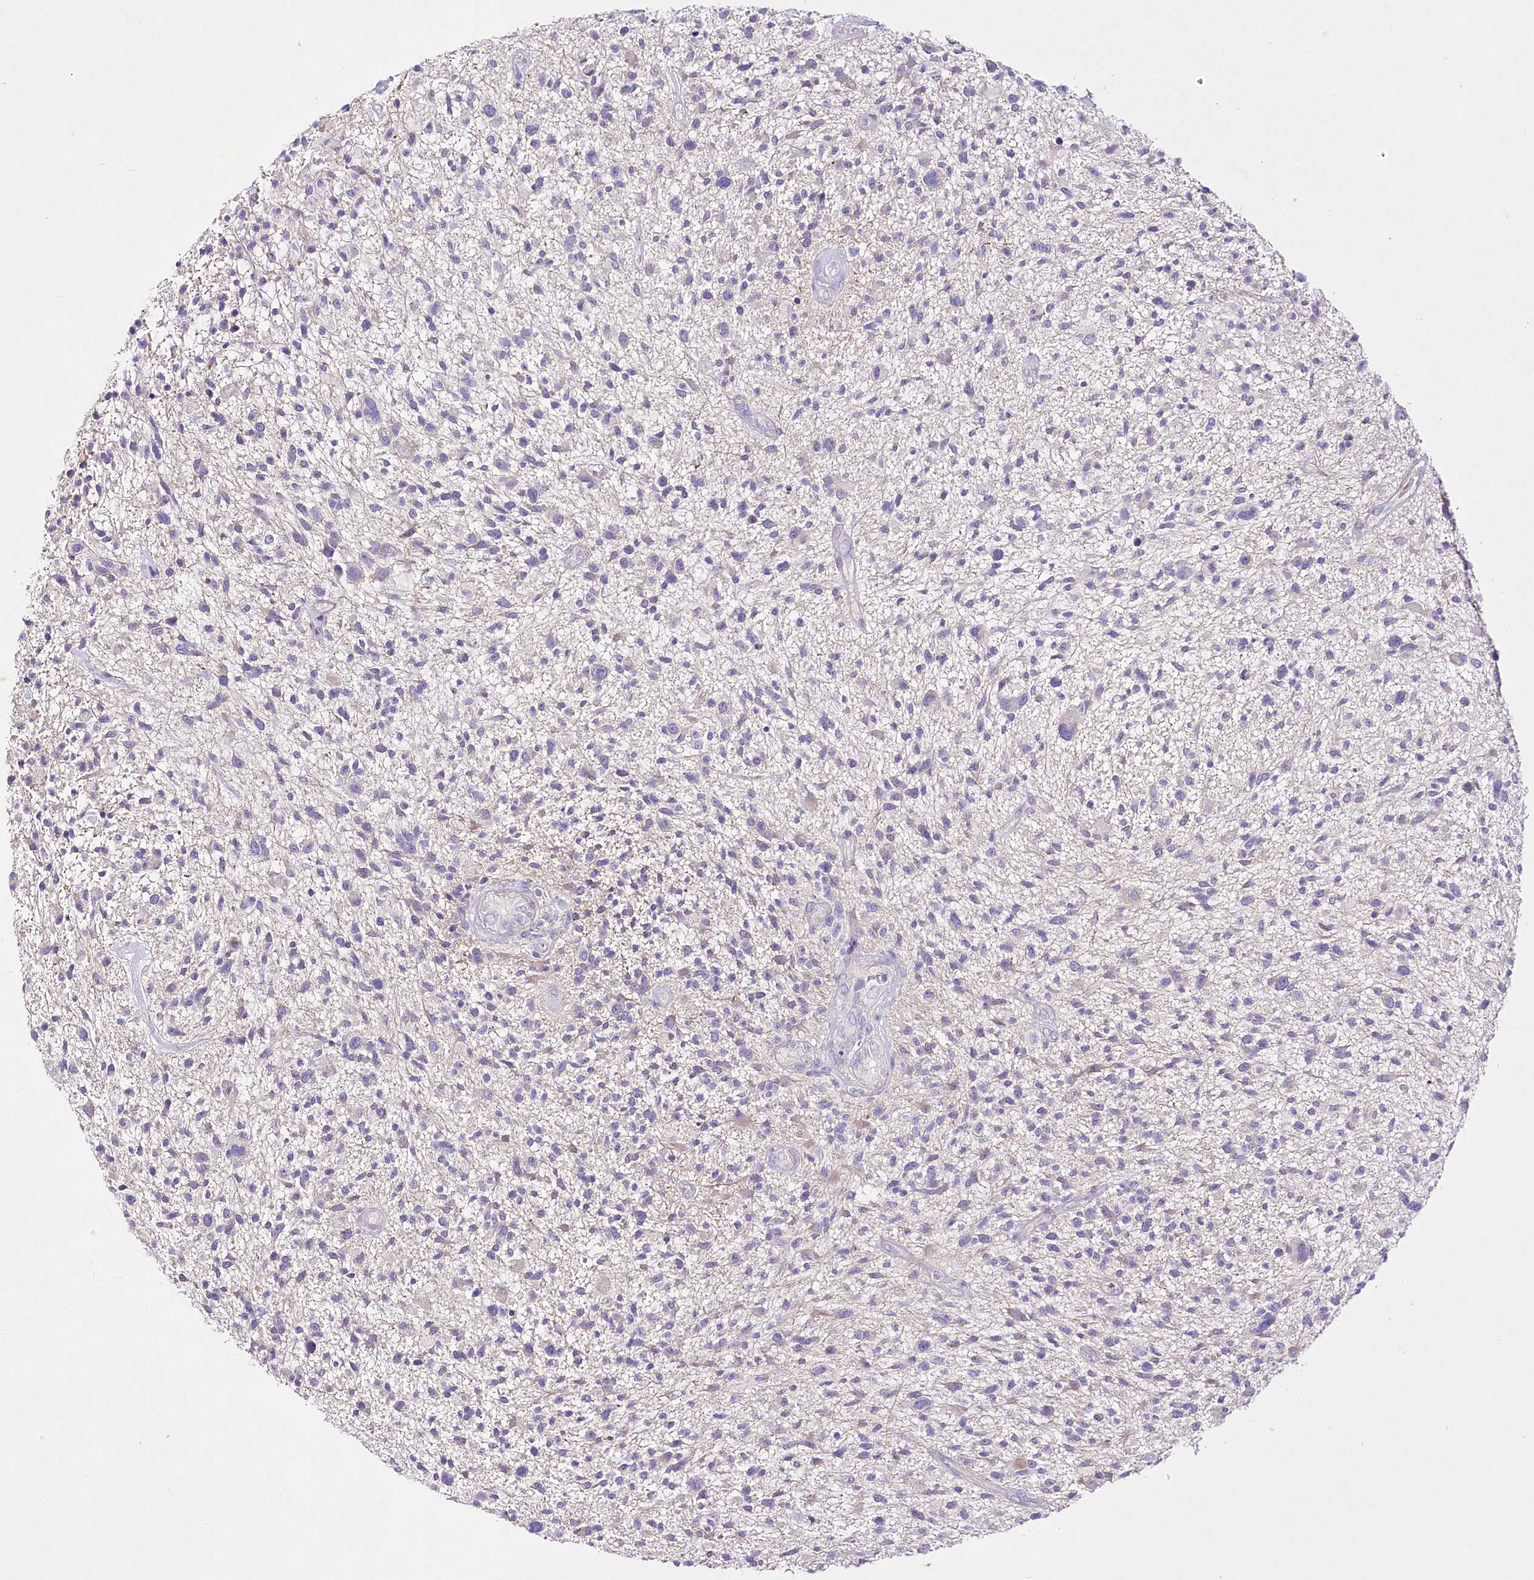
{"staining": {"intensity": "negative", "quantity": "none", "location": "none"}, "tissue": "glioma", "cell_type": "Tumor cells", "image_type": "cancer", "snomed": [{"axis": "morphology", "description": "Glioma, malignant, High grade"}, {"axis": "topography", "description": "Brain"}], "caption": "A high-resolution photomicrograph shows immunohistochemistry (IHC) staining of glioma, which displays no significant positivity in tumor cells.", "gene": "LRRC14B", "patient": {"sex": "male", "age": 47}}